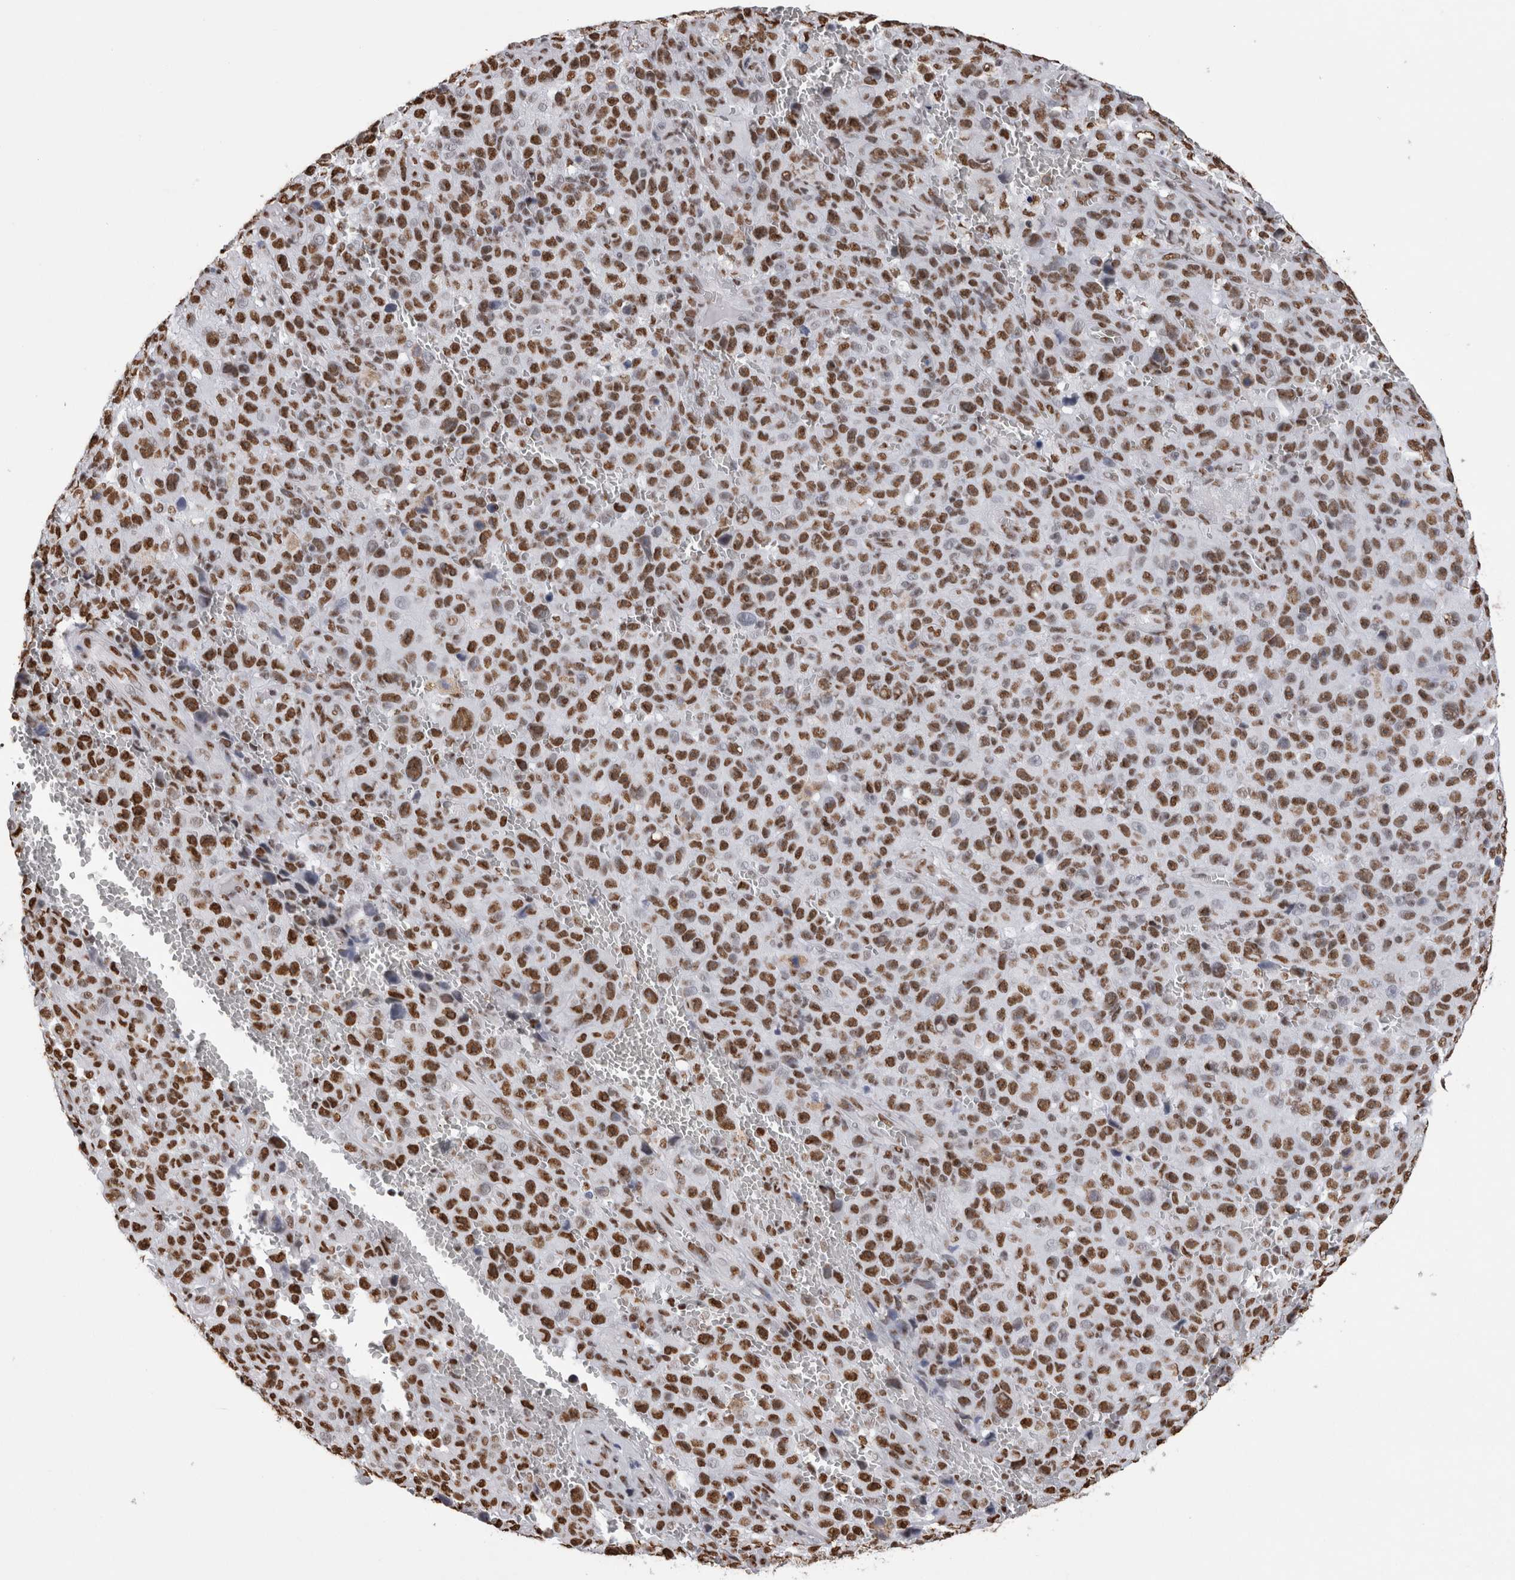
{"staining": {"intensity": "strong", "quantity": ">75%", "location": "nuclear"}, "tissue": "melanoma", "cell_type": "Tumor cells", "image_type": "cancer", "snomed": [{"axis": "morphology", "description": "Malignant melanoma, NOS"}, {"axis": "topography", "description": "Skin"}], "caption": "A micrograph showing strong nuclear staining in approximately >75% of tumor cells in melanoma, as visualized by brown immunohistochemical staining.", "gene": "ALPK3", "patient": {"sex": "female", "age": 82}}